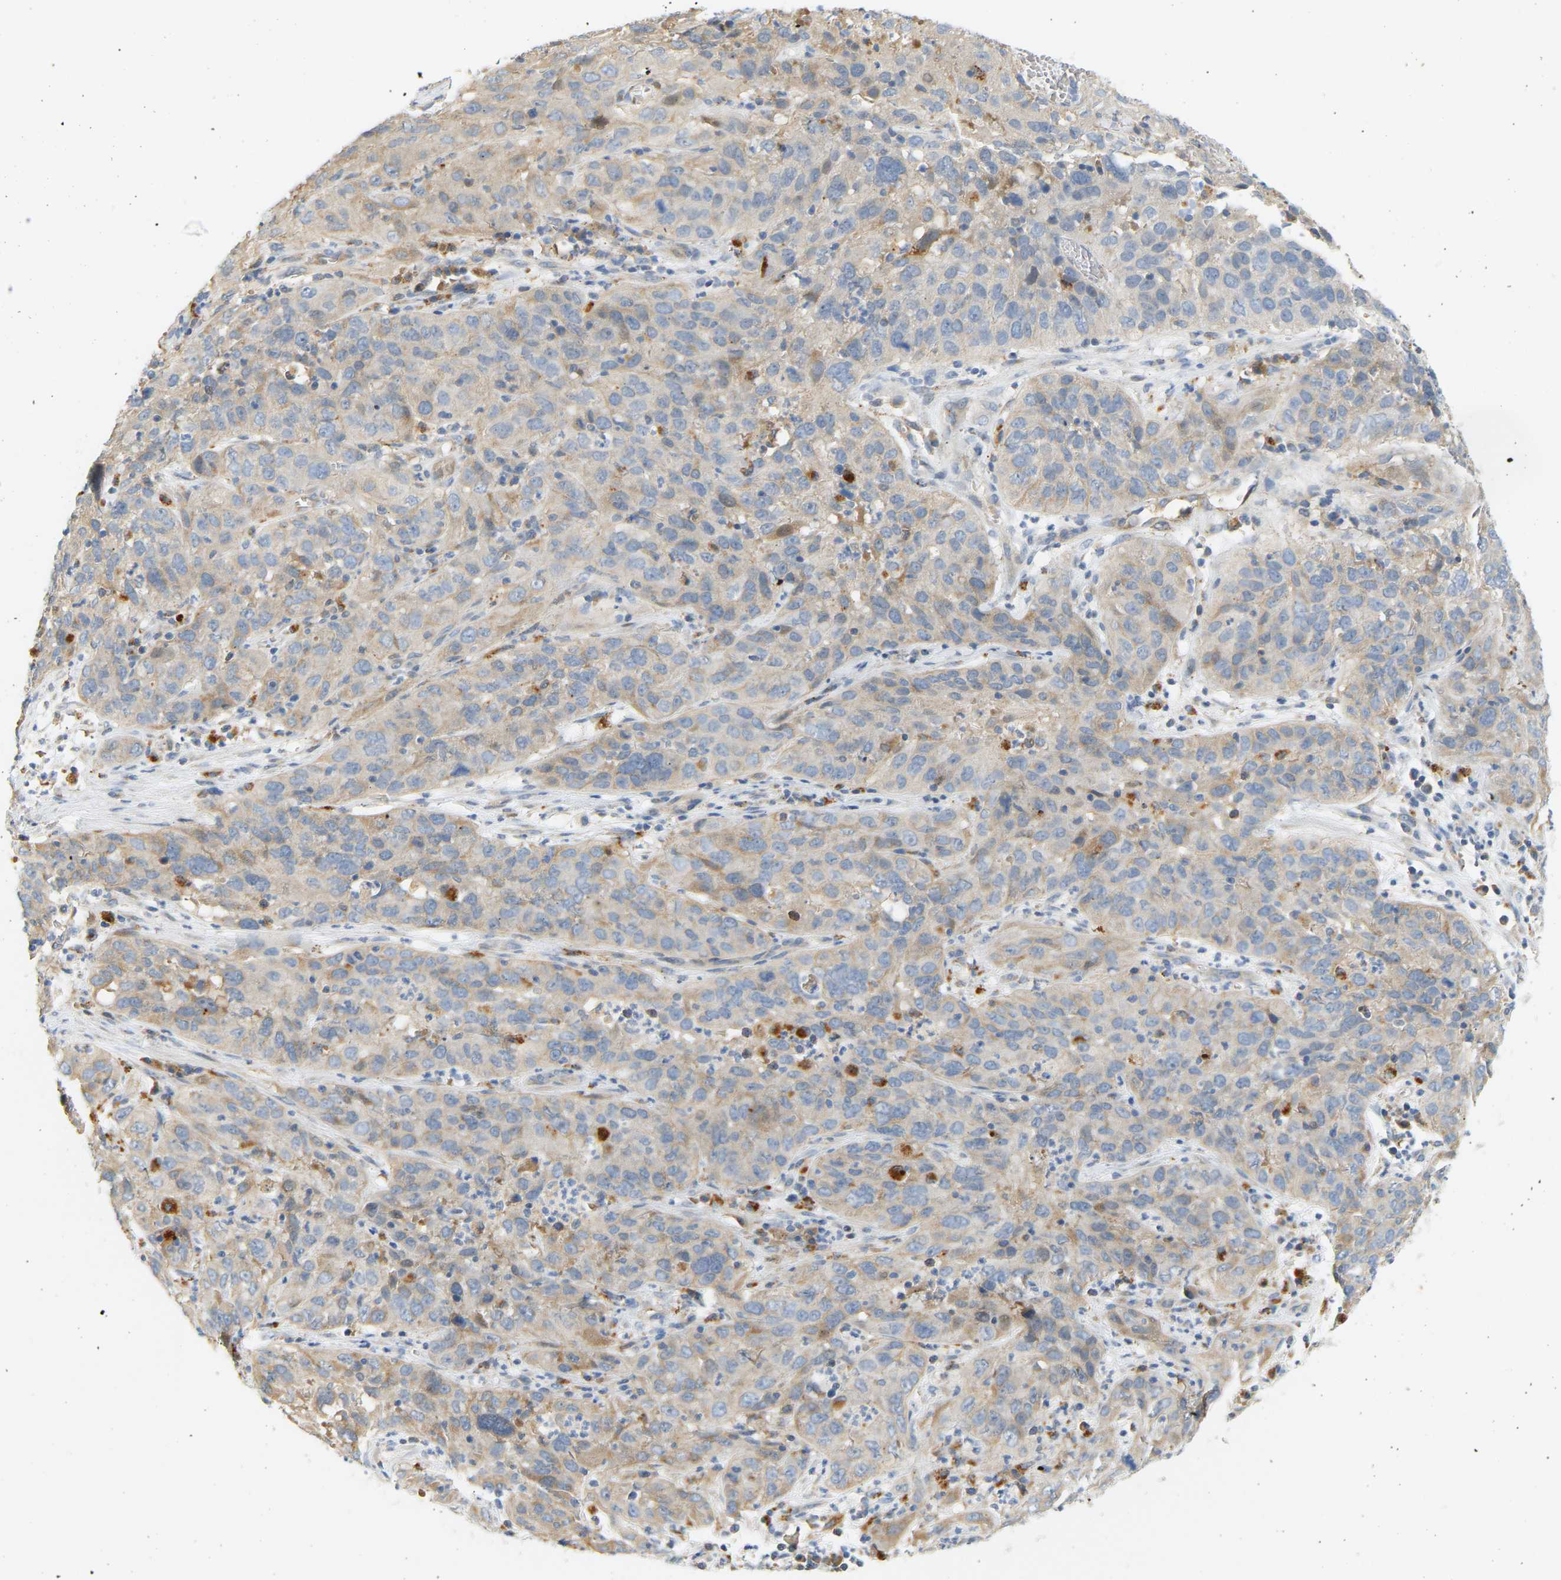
{"staining": {"intensity": "weak", "quantity": ">75%", "location": "cytoplasmic/membranous"}, "tissue": "cervical cancer", "cell_type": "Tumor cells", "image_type": "cancer", "snomed": [{"axis": "morphology", "description": "Squamous cell carcinoma, NOS"}, {"axis": "topography", "description": "Cervix"}], "caption": "Immunohistochemical staining of cervical cancer (squamous cell carcinoma) reveals weak cytoplasmic/membranous protein expression in approximately >75% of tumor cells.", "gene": "ENTHD1", "patient": {"sex": "female", "age": 32}}